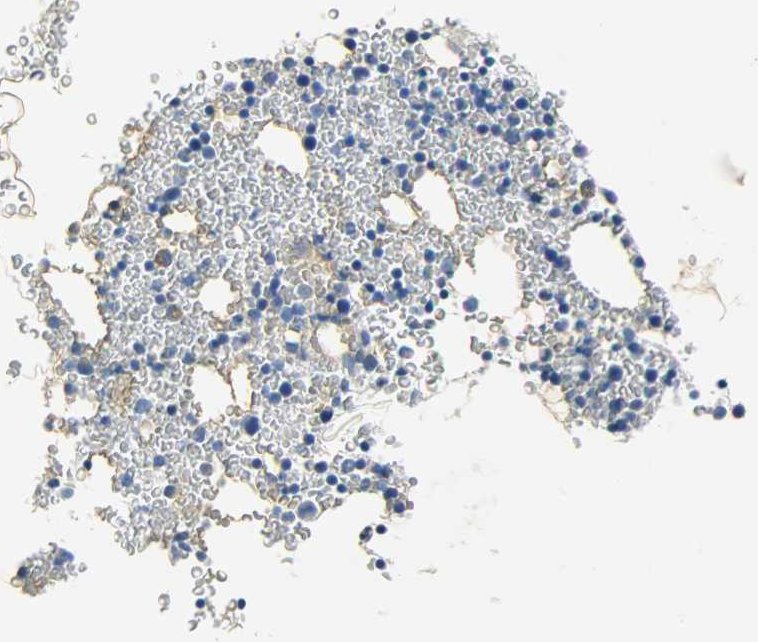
{"staining": {"intensity": "negative", "quantity": "none", "location": "none"}, "tissue": "bone marrow", "cell_type": "Hematopoietic cells", "image_type": "normal", "snomed": [{"axis": "morphology", "description": "Normal tissue, NOS"}, {"axis": "morphology", "description": "Inflammation, NOS"}, {"axis": "topography", "description": "Bone marrow"}], "caption": "The micrograph reveals no significant expression in hematopoietic cells of bone marrow.", "gene": "CRP", "patient": {"sex": "male", "age": 22}}